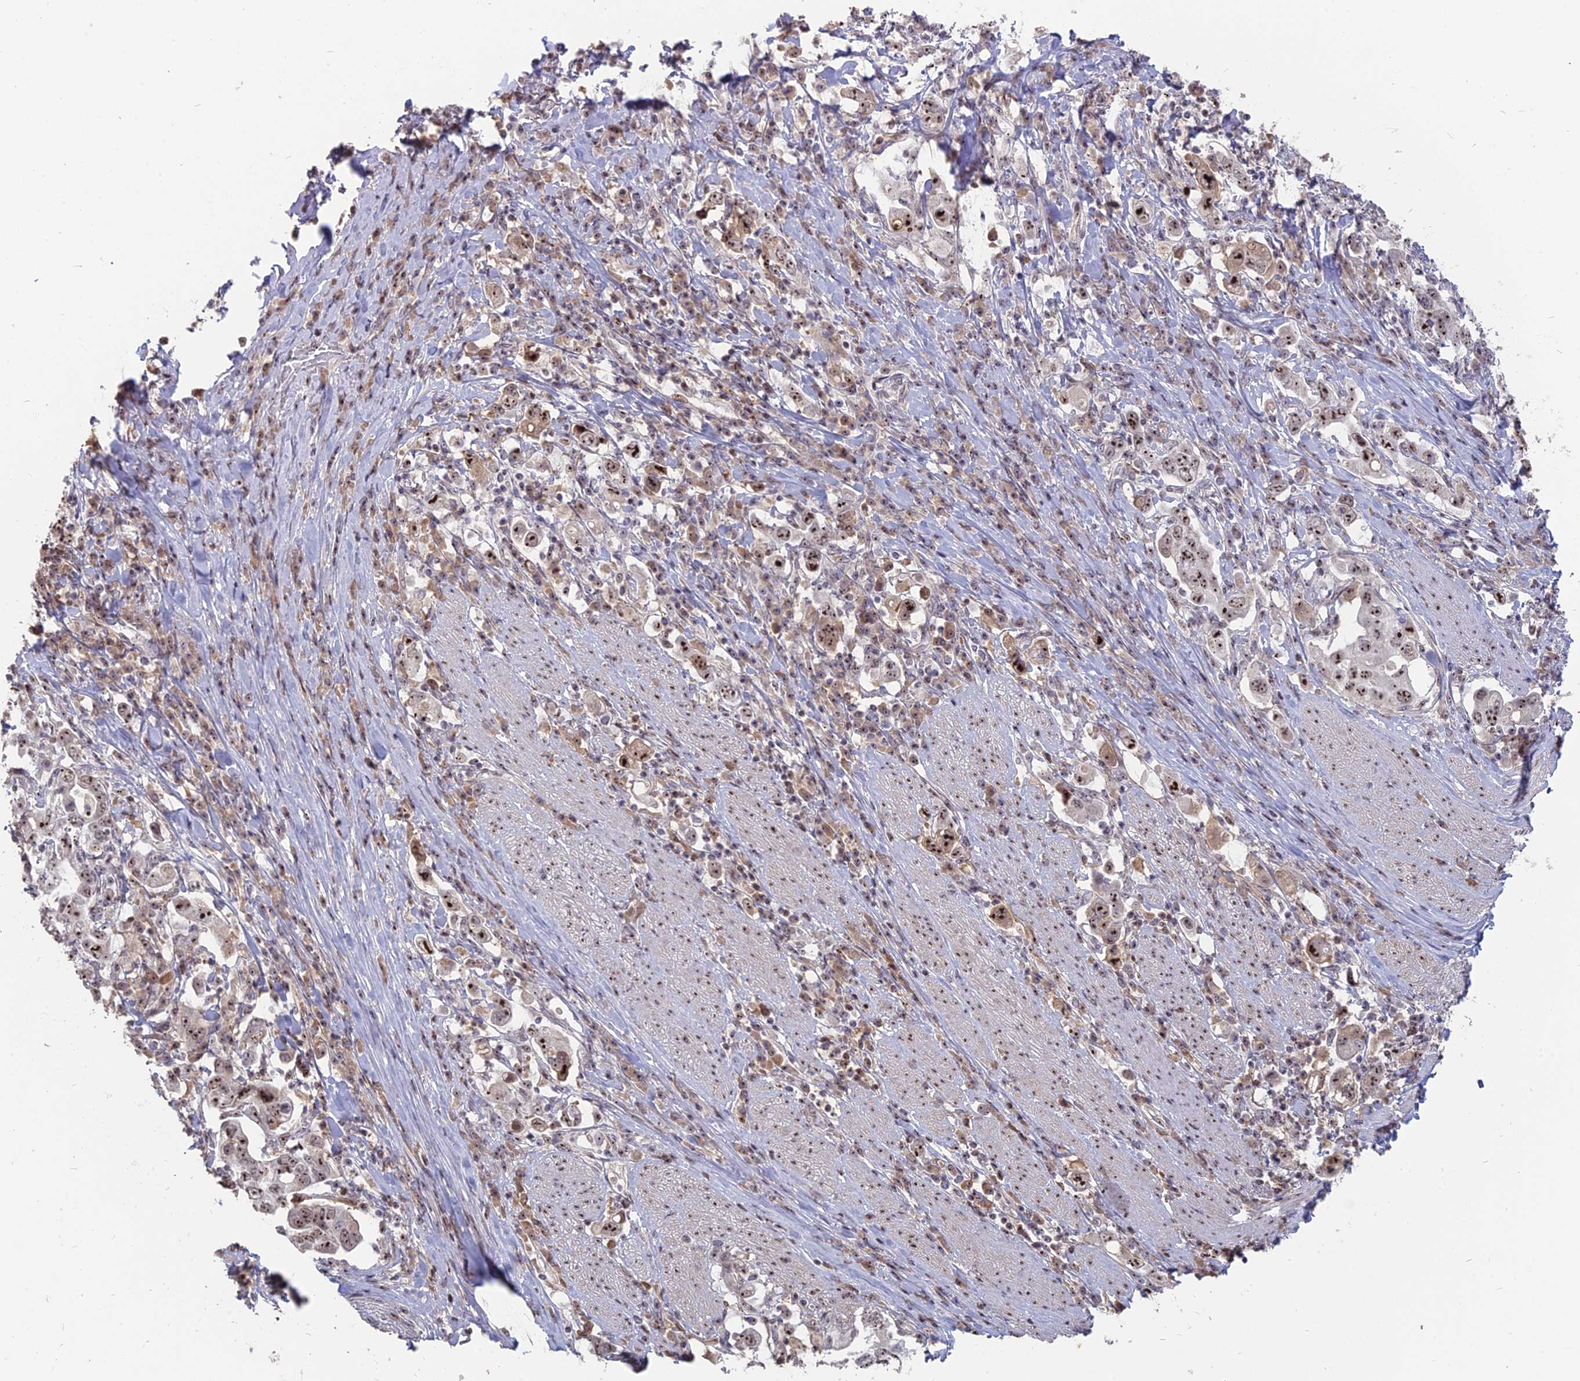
{"staining": {"intensity": "strong", "quantity": ">75%", "location": "nuclear"}, "tissue": "stomach cancer", "cell_type": "Tumor cells", "image_type": "cancer", "snomed": [{"axis": "morphology", "description": "Adenocarcinoma, NOS"}, {"axis": "topography", "description": "Stomach, upper"}, {"axis": "topography", "description": "Stomach"}], "caption": "Adenocarcinoma (stomach) stained with a brown dye shows strong nuclear positive expression in approximately >75% of tumor cells.", "gene": "FAM131A", "patient": {"sex": "male", "age": 62}}